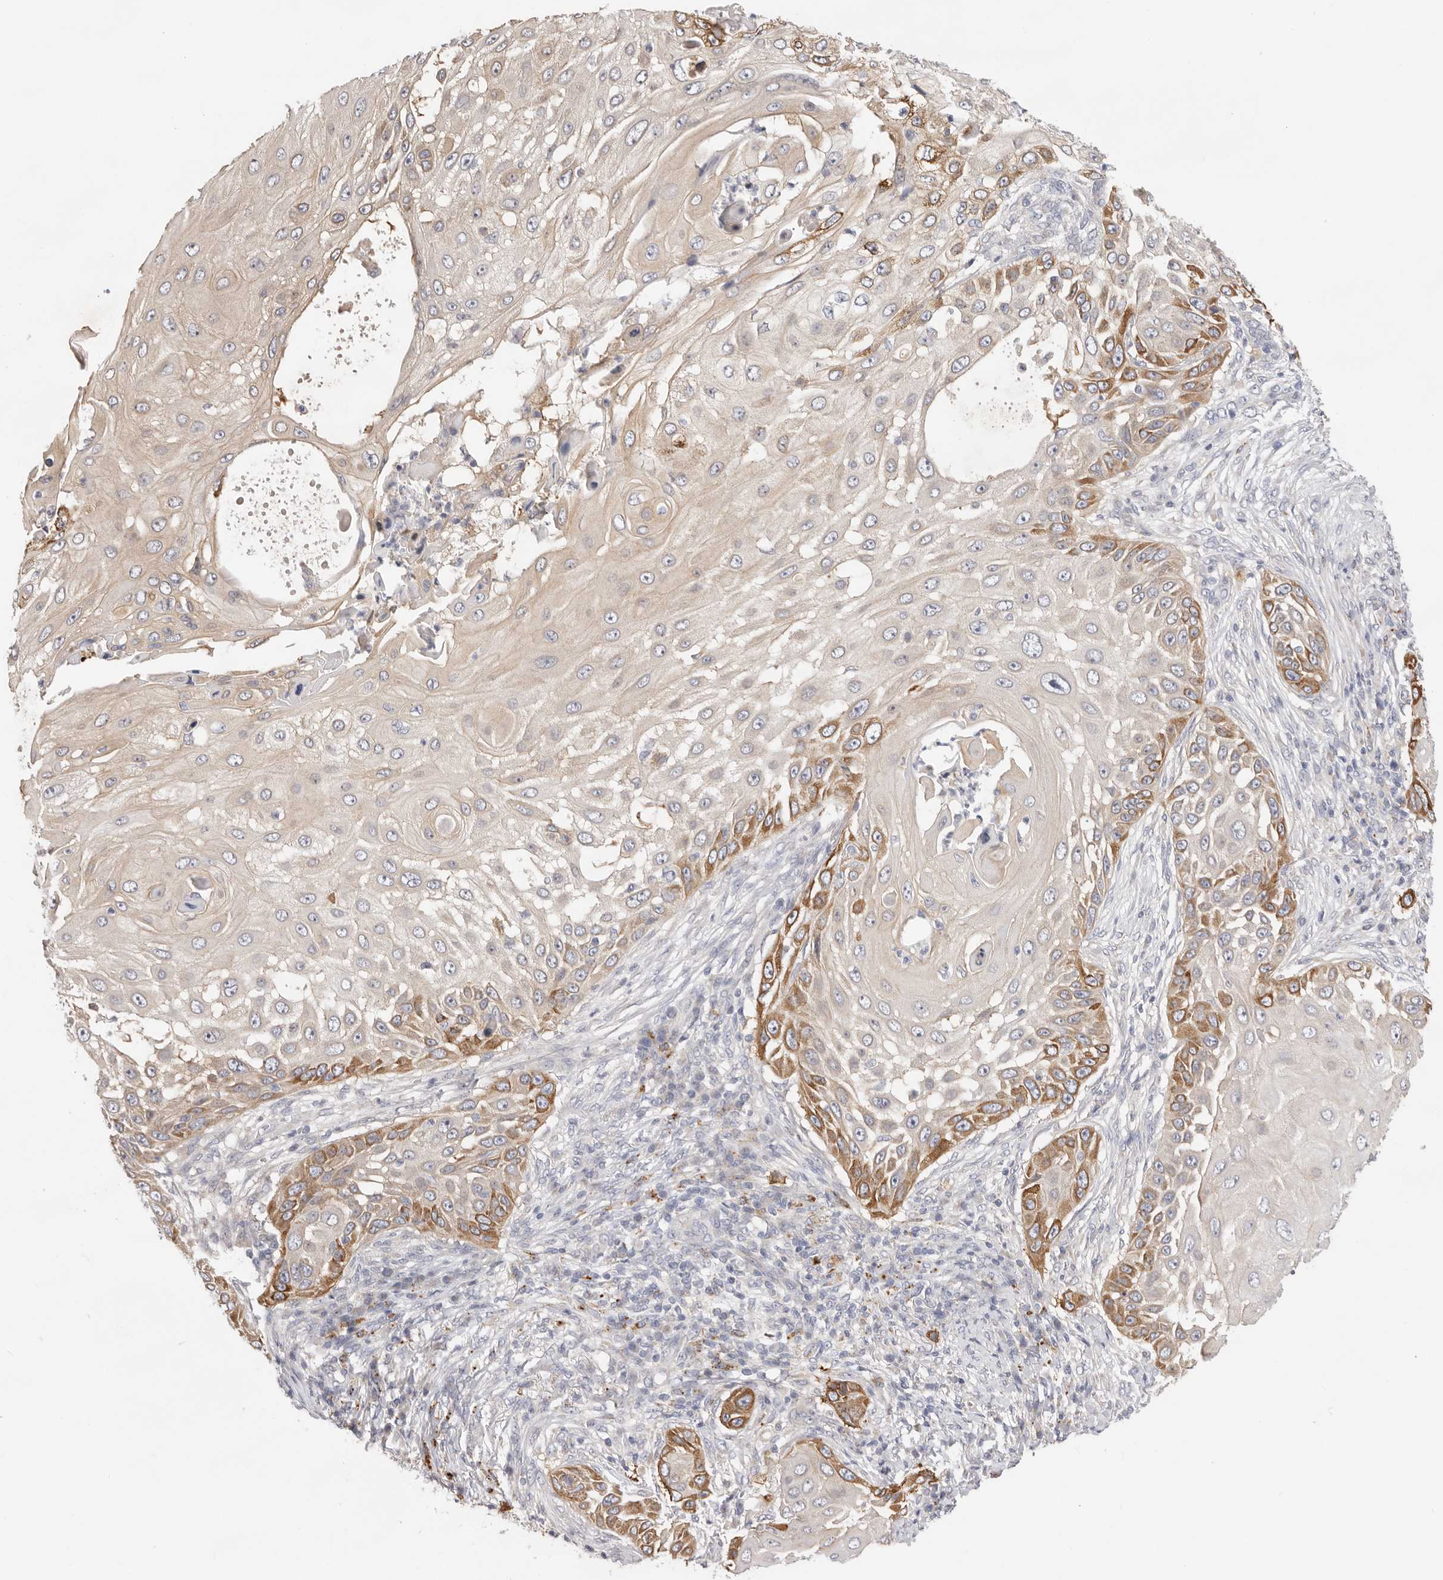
{"staining": {"intensity": "moderate", "quantity": "25%-75%", "location": "cytoplasmic/membranous"}, "tissue": "skin cancer", "cell_type": "Tumor cells", "image_type": "cancer", "snomed": [{"axis": "morphology", "description": "Squamous cell carcinoma, NOS"}, {"axis": "topography", "description": "Skin"}], "caption": "An immunohistochemistry (IHC) histopathology image of neoplastic tissue is shown. Protein staining in brown shows moderate cytoplasmic/membranous positivity in skin cancer (squamous cell carcinoma) within tumor cells.", "gene": "USH1C", "patient": {"sex": "female", "age": 44}}